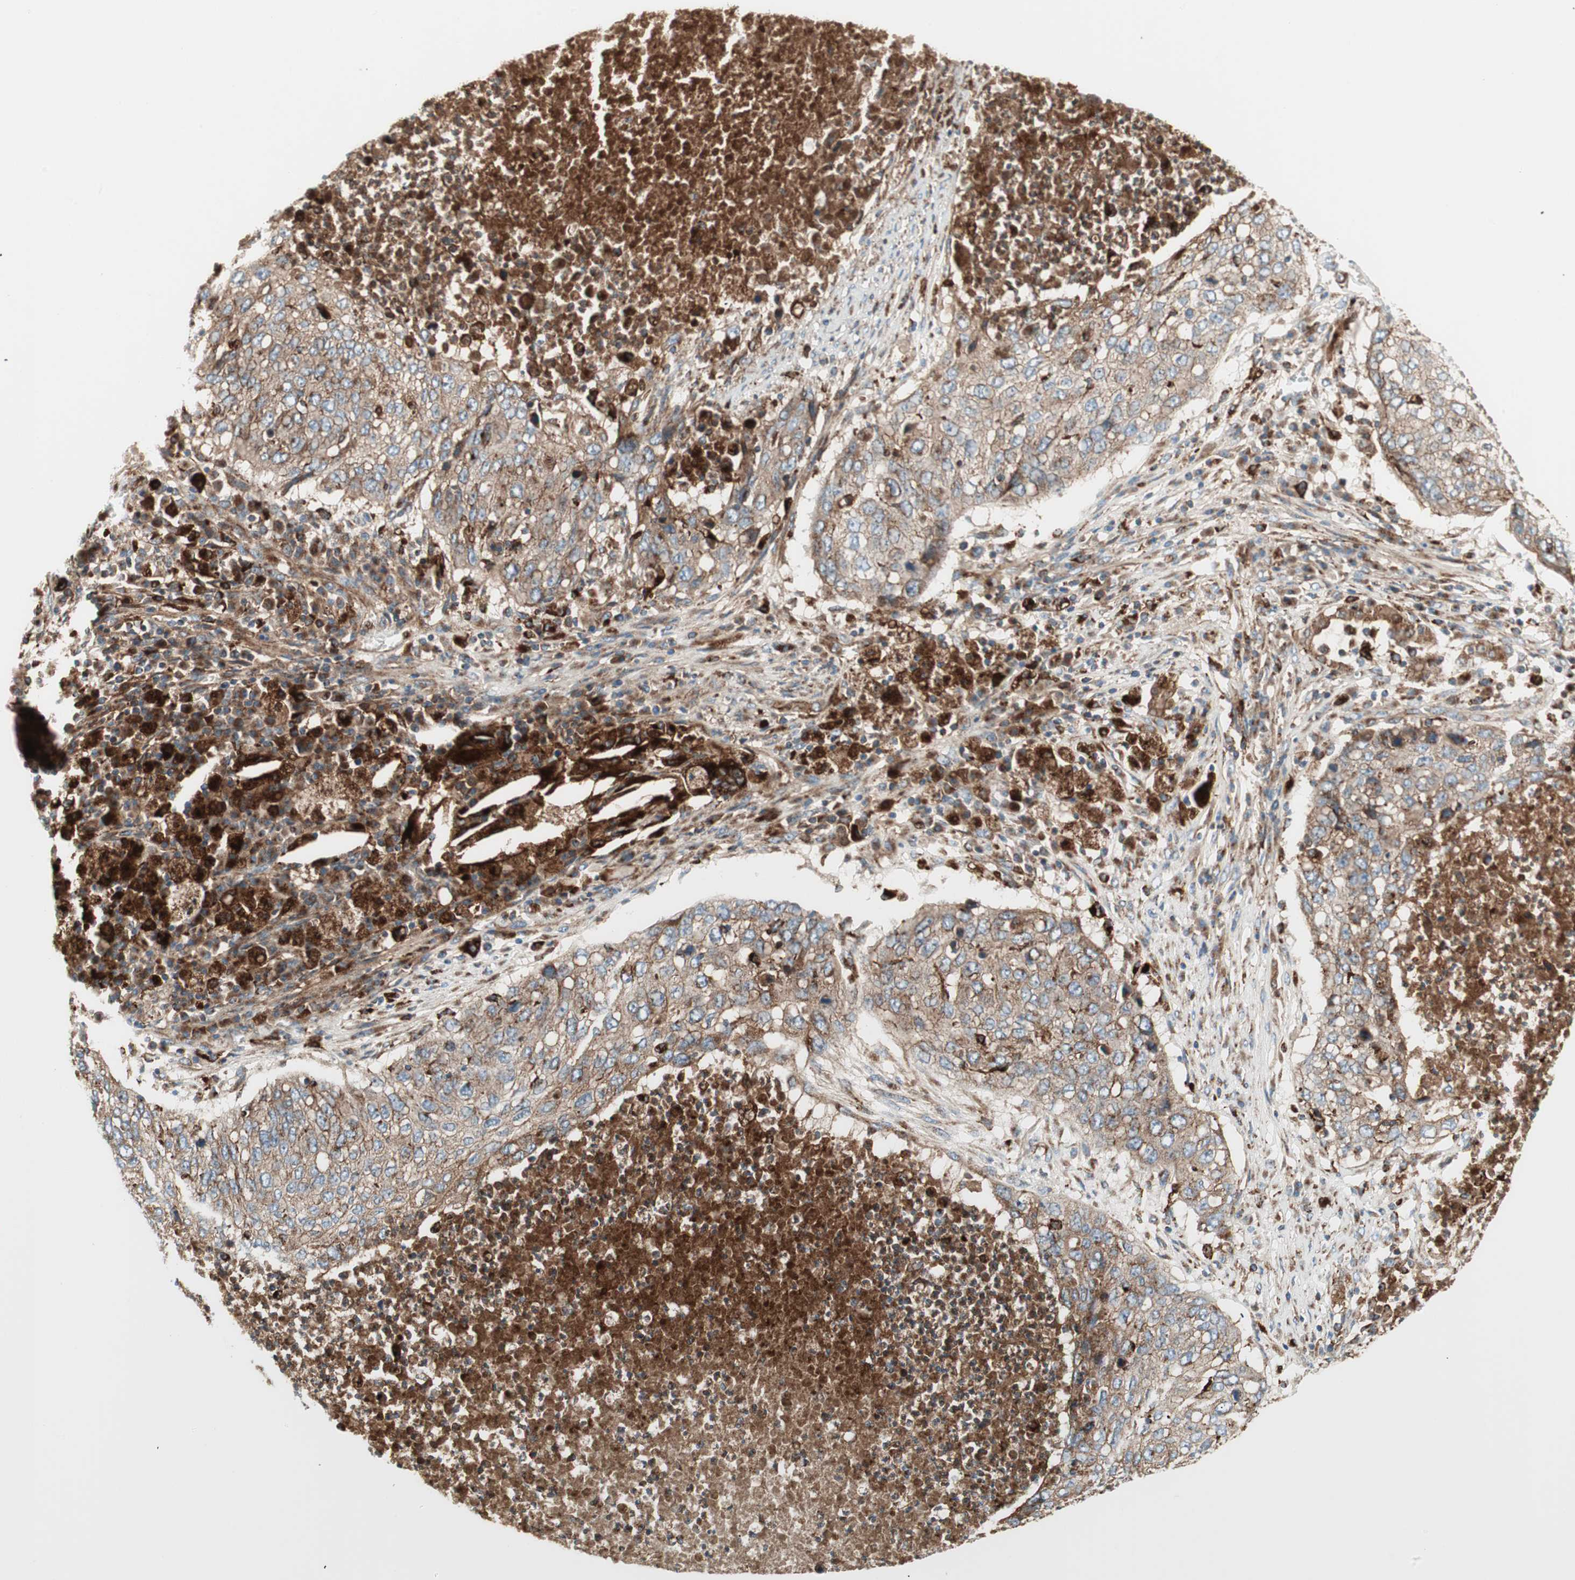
{"staining": {"intensity": "weak", "quantity": ">75%", "location": "cytoplasmic/membranous"}, "tissue": "lung cancer", "cell_type": "Tumor cells", "image_type": "cancer", "snomed": [{"axis": "morphology", "description": "Squamous cell carcinoma, NOS"}, {"axis": "topography", "description": "Lung"}], "caption": "There is low levels of weak cytoplasmic/membranous positivity in tumor cells of lung squamous cell carcinoma, as demonstrated by immunohistochemical staining (brown color).", "gene": "ATP6V1G1", "patient": {"sex": "female", "age": 63}}